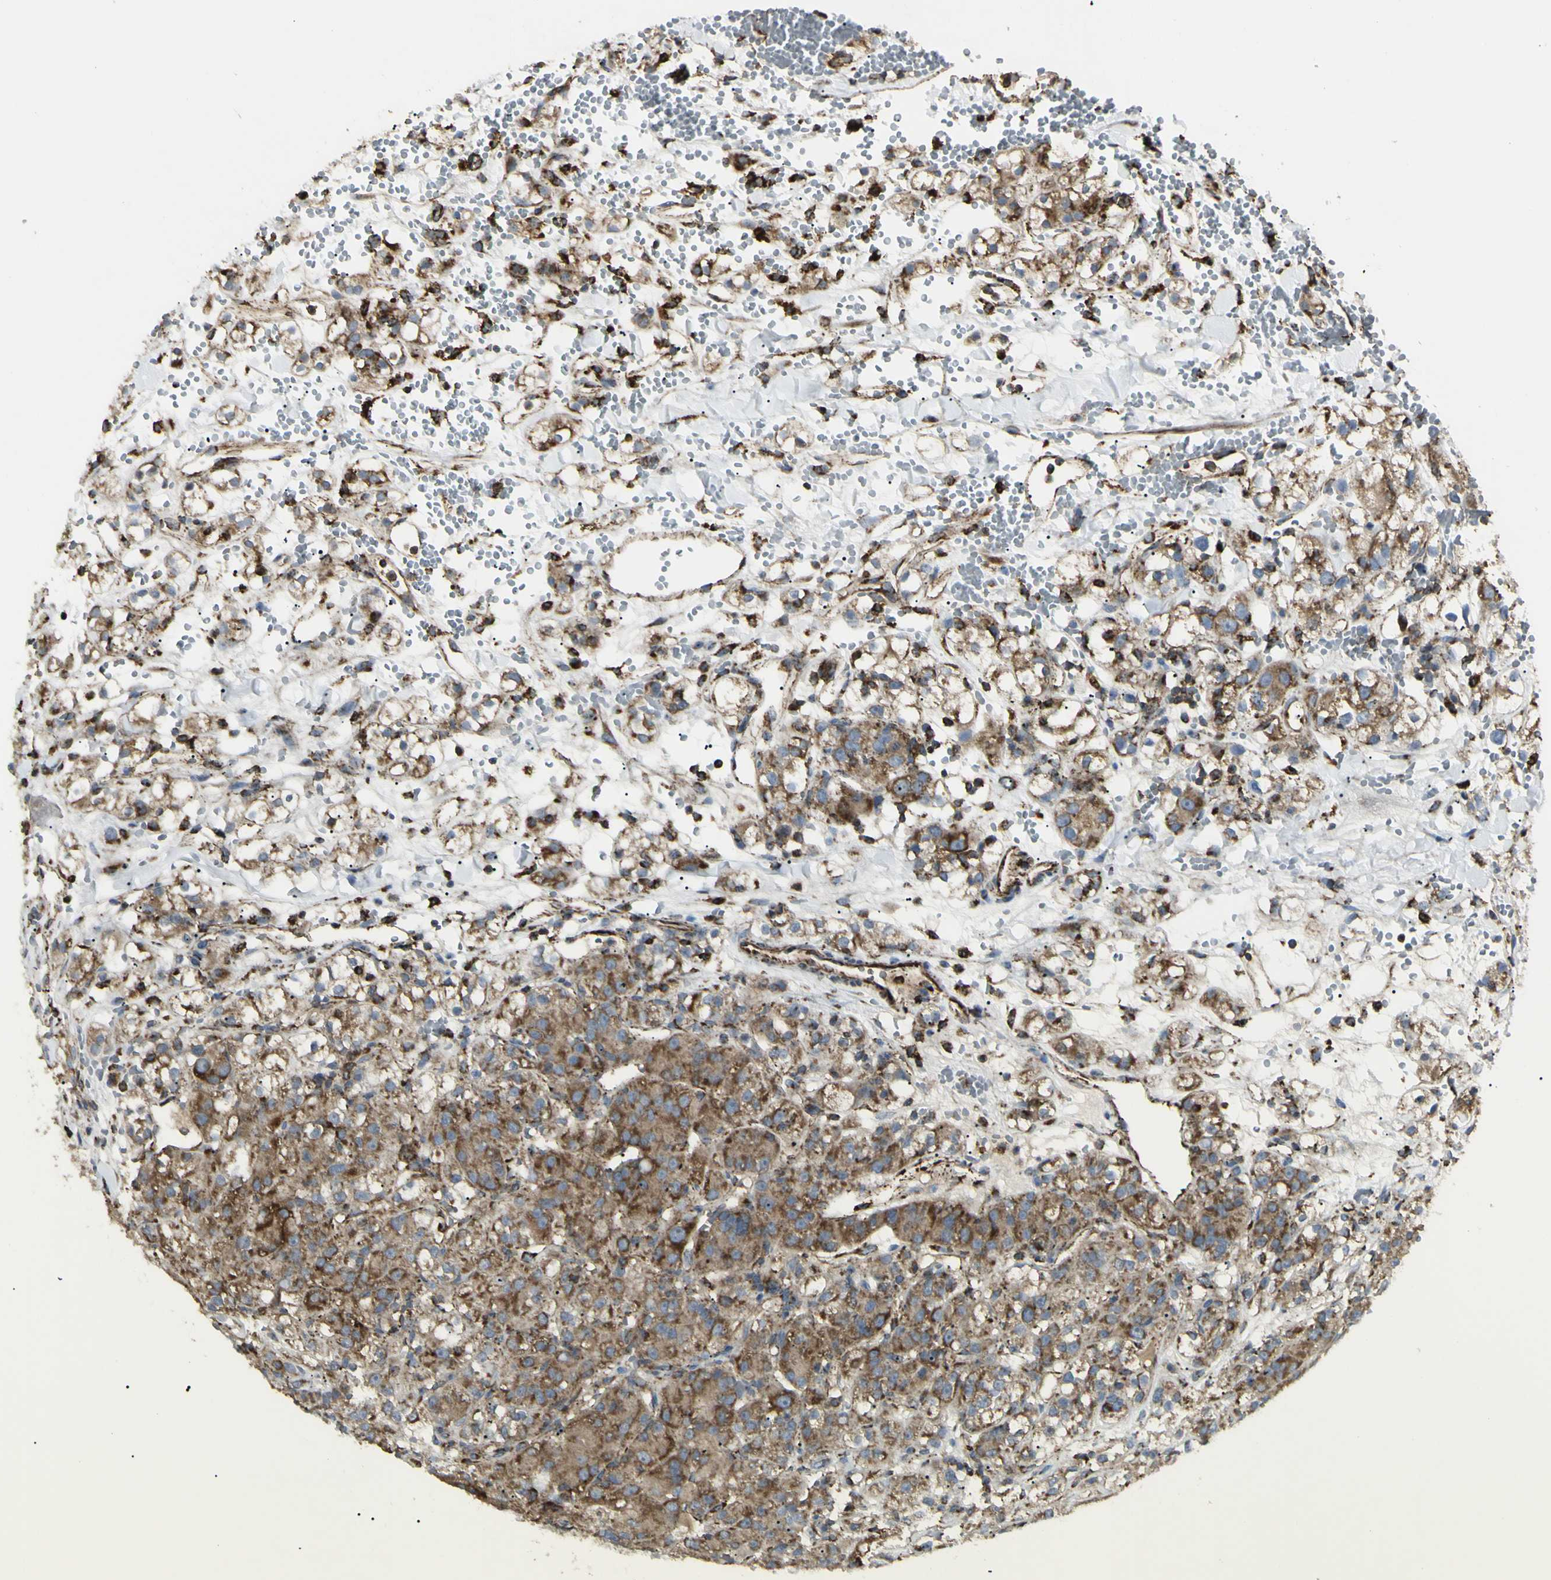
{"staining": {"intensity": "moderate", "quantity": ">75%", "location": "cytoplasmic/membranous"}, "tissue": "renal cancer", "cell_type": "Tumor cells", "image_type": "cancer", "snomed": [{"axis": "morphology", "description": "Adenocarcinoma, NOS"}, {"axis": "topography", "description": "Kidney"}], "caption": "A micrograph of human renal cancer stained for a protein displays moderate cytoplasmic/membranous brown staining in tumor cells. The staining is performed using DAB (3,3'-diaminobenzidine) brown chromogen to label protein expression. The nuclei are counter-stained blue using hematoxylin.", "gene": "CYB5R1", "patient": {"sex": "male", "age": 61}}